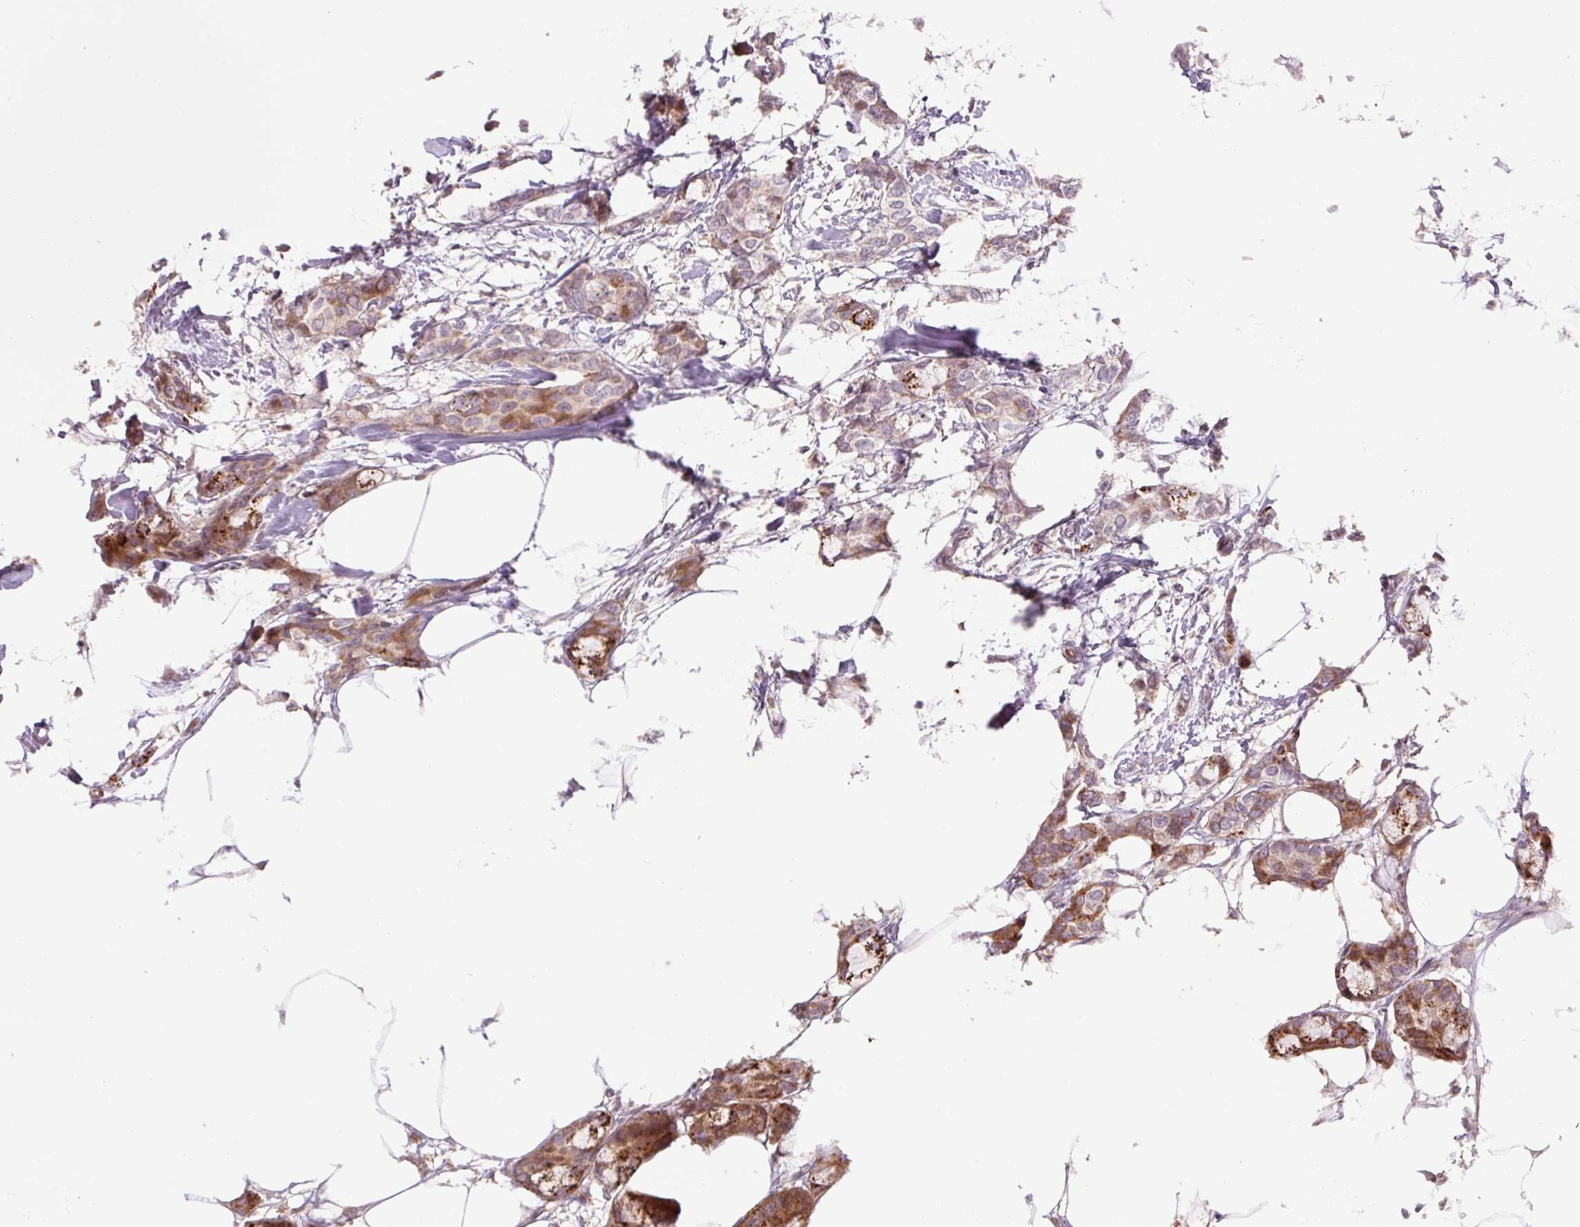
{"staining": {"intensity": "strong", "quantity": ">75%", "location": "cytoplasmic/membranous"}, "tissue": "breast cancer", "cell_type": "Tumor cells", "image_type": "cancer", "snomed": [{"axis": "morphology", "description": "Duct carcinoma"}, {"axis": "topography", "description": "Breast"}], "caption": "The micrograph reveals a brown stain indicating the presence of a protein in the cytoplasmic/membranous of tumor cells in invasive ductal carcinoma (breast).", "gene": "ZNF552", "patient": {"sex": "female", "age": 73}}